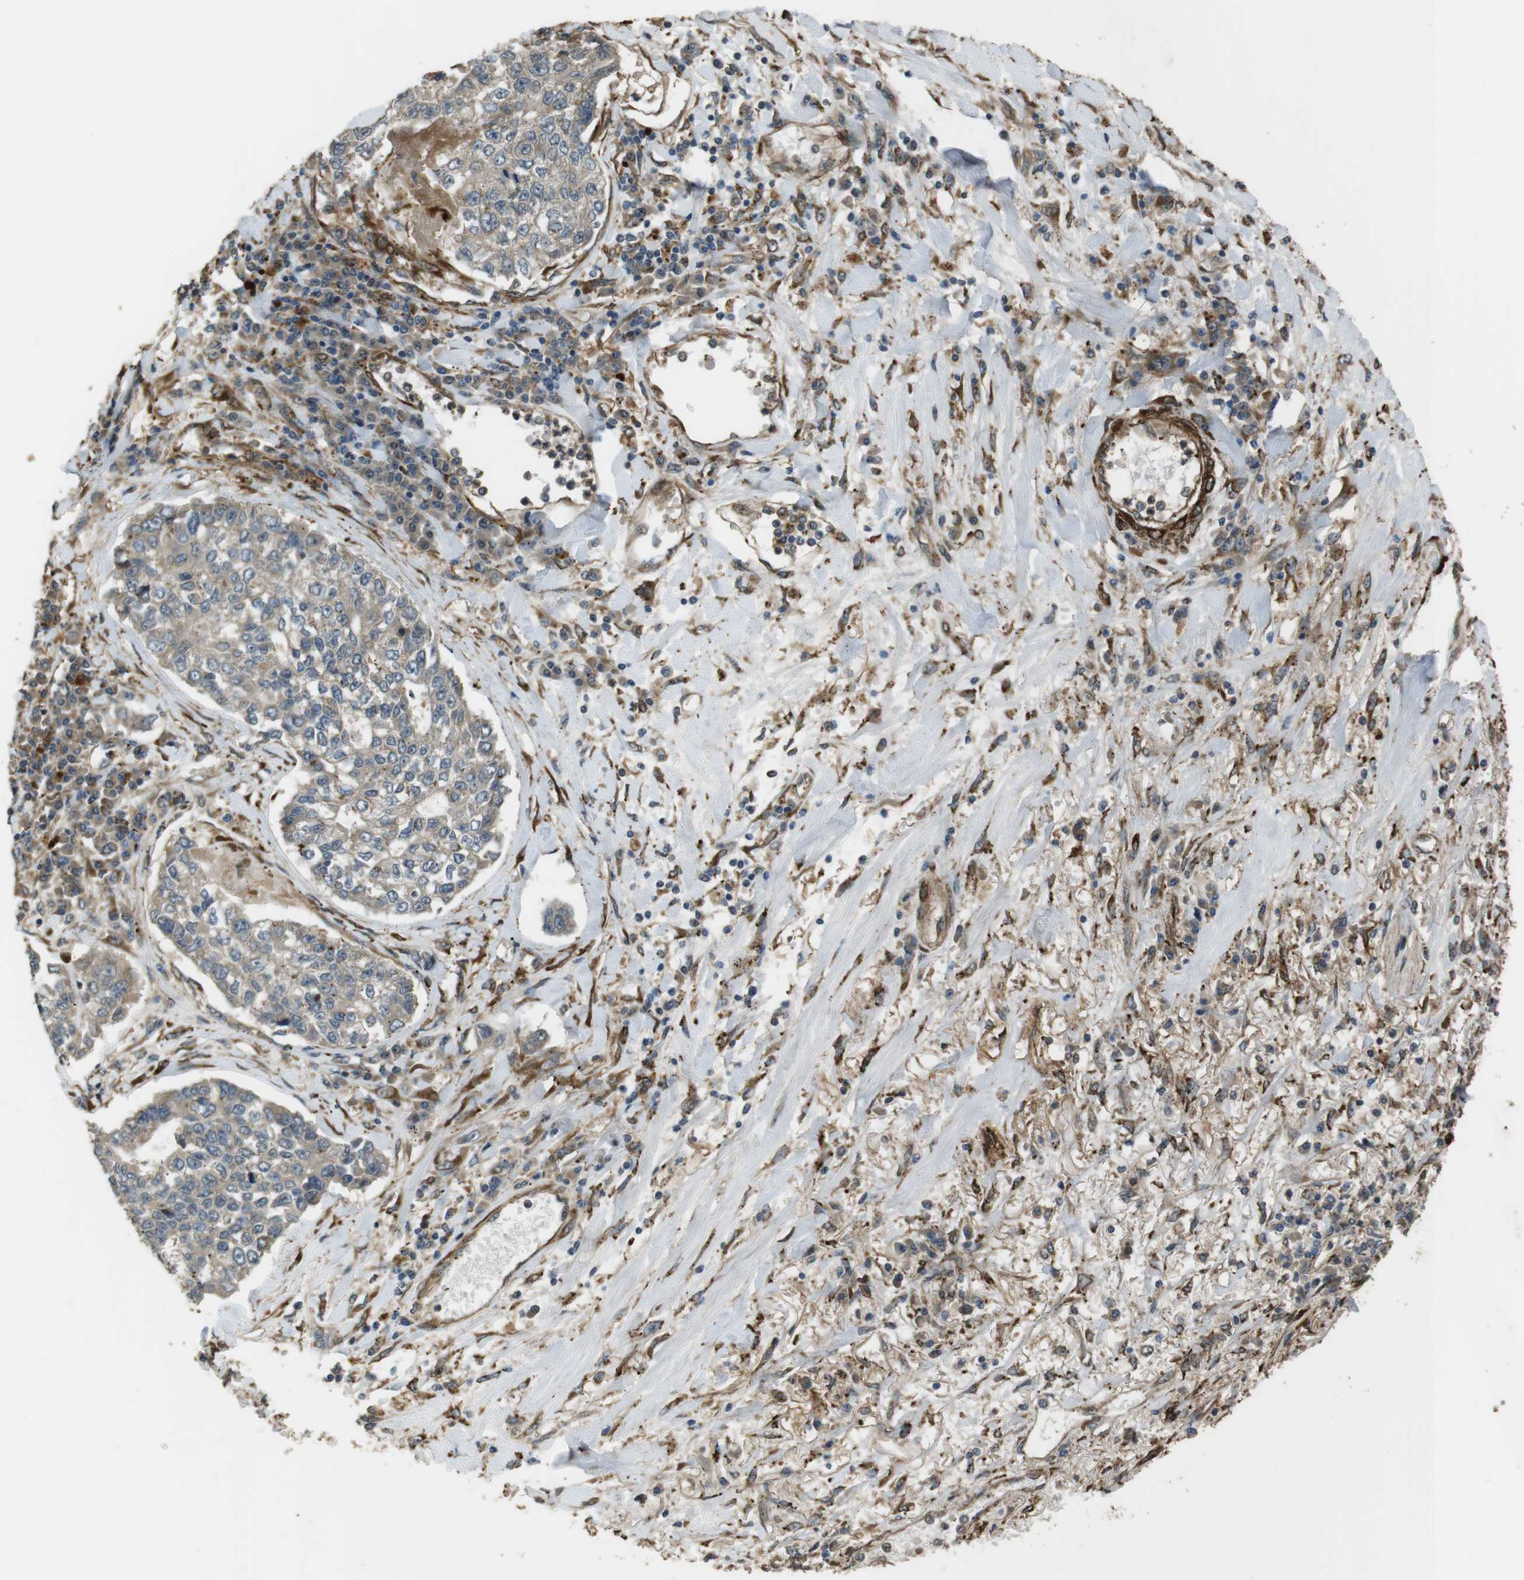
{"staining": {"intensity": "weak", "quantity": "<25%", "location": "cytoplasmic/membranous"}, "tissue": "lung cancer", "cell_type": "Tumor cells", "image_type": "cancer", "snomed": [{"axis": "morphology", "description": "Adenocarcinoma, NOS"}, {"axis": "topography", "description": "Lung"}], "caption": "Tumor cells show no significant protein expression in adenocarcinoma (lung).", "gene": "MSRB3", "patient": {"sex": "male", "age": 49}}